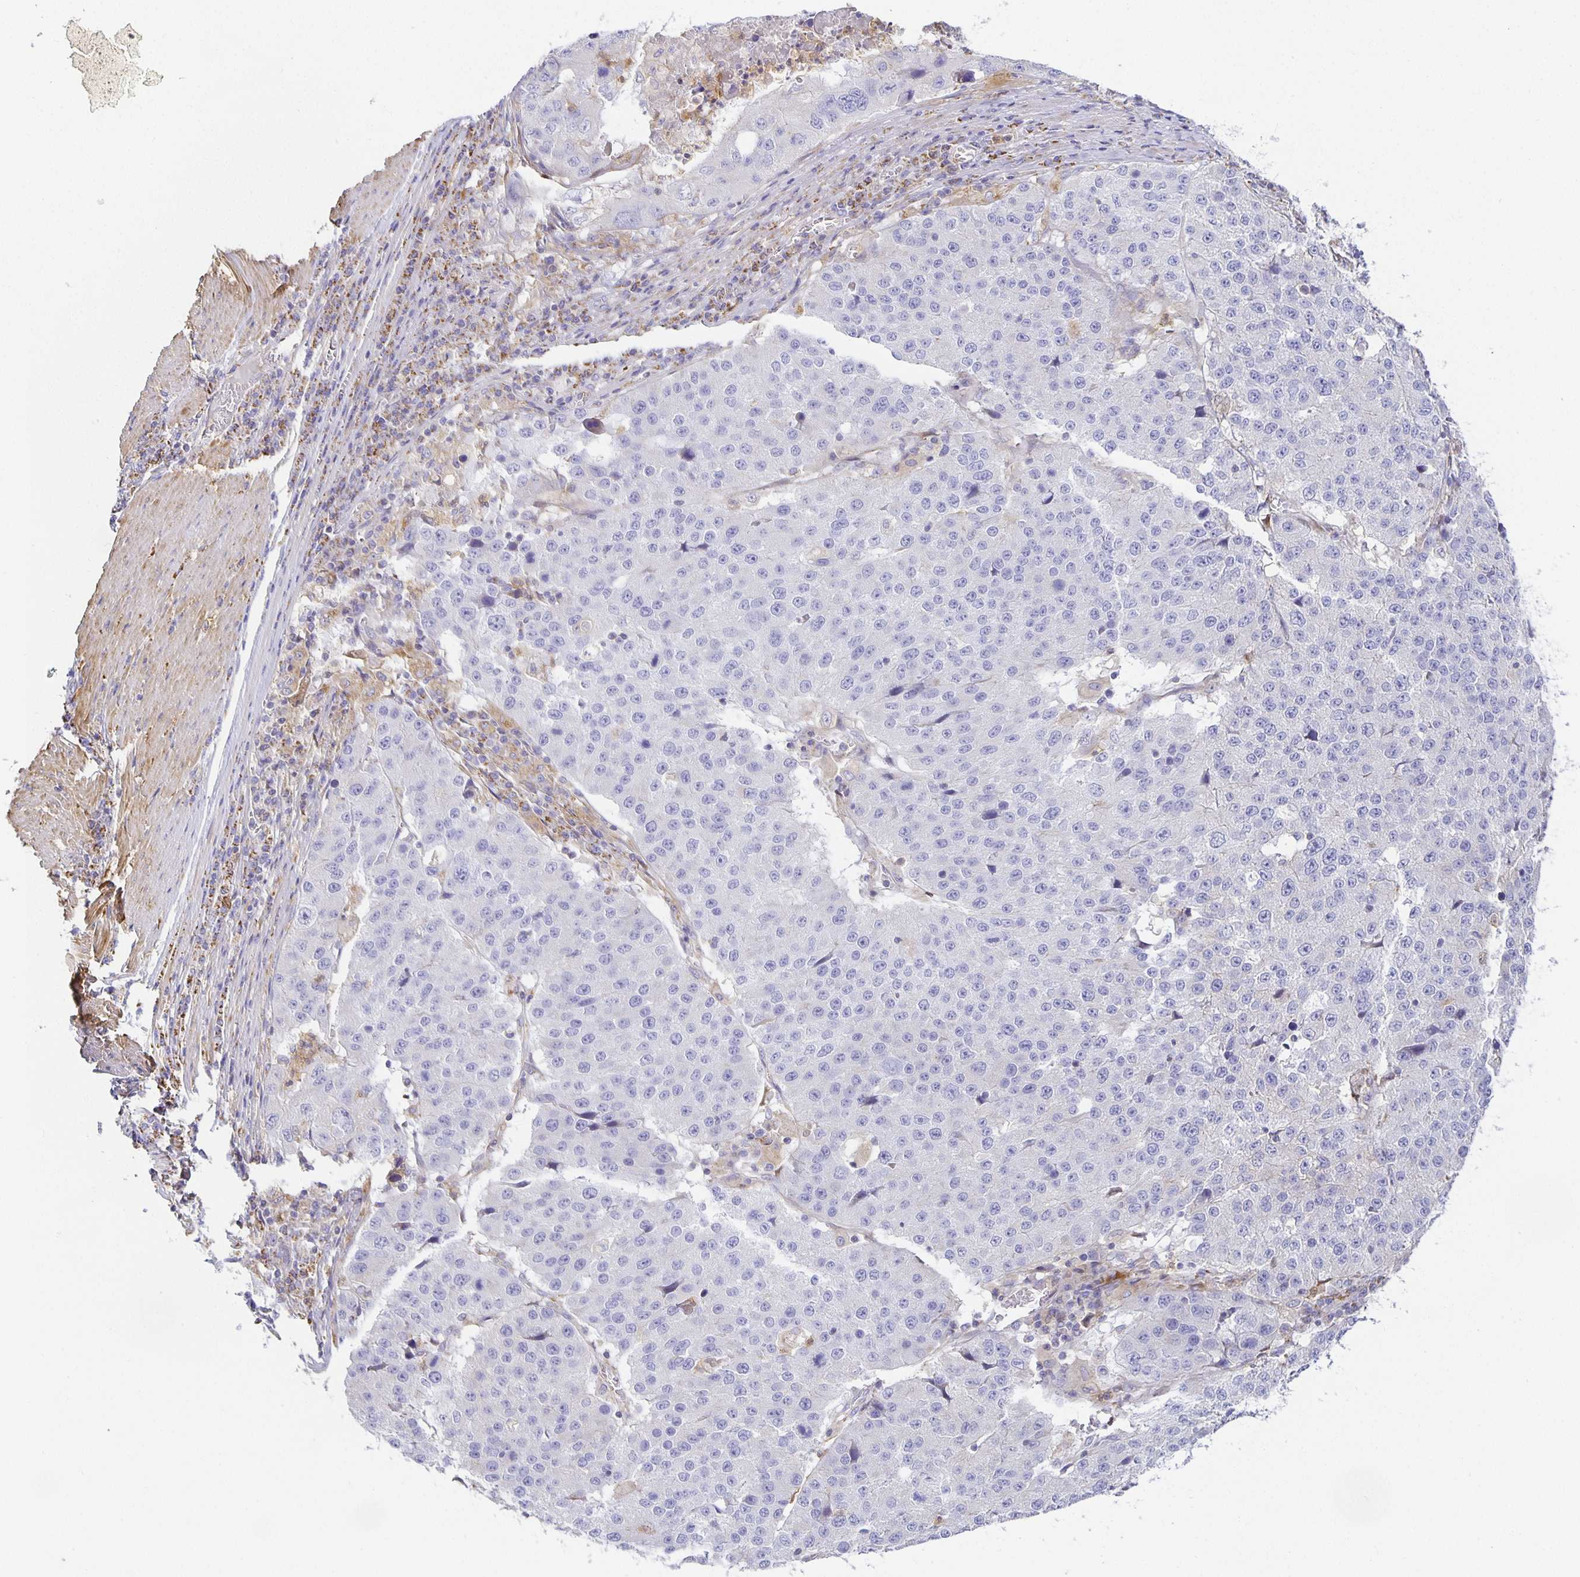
{"staining": {"intensity": "negative", "quantity": "none", "location": "none"}, "tissue": "stomach cancer", "cell_type": "Tumor cells", "image_type": "cancer", "snomed": [{"axis": "morphology", "description": "Adenocarcinoma, NOS"}, {"axis": "topography", "description": "Stomach"}], "caption": "IHC of stomach cancer (adenocarcinoma) demonstrates no positivity in tumor cells. (DAB immunohistochemistry with hematoxylin counter stain).", "gene": "FLRT3", "patient": {"sex": "male", "age": 71}}